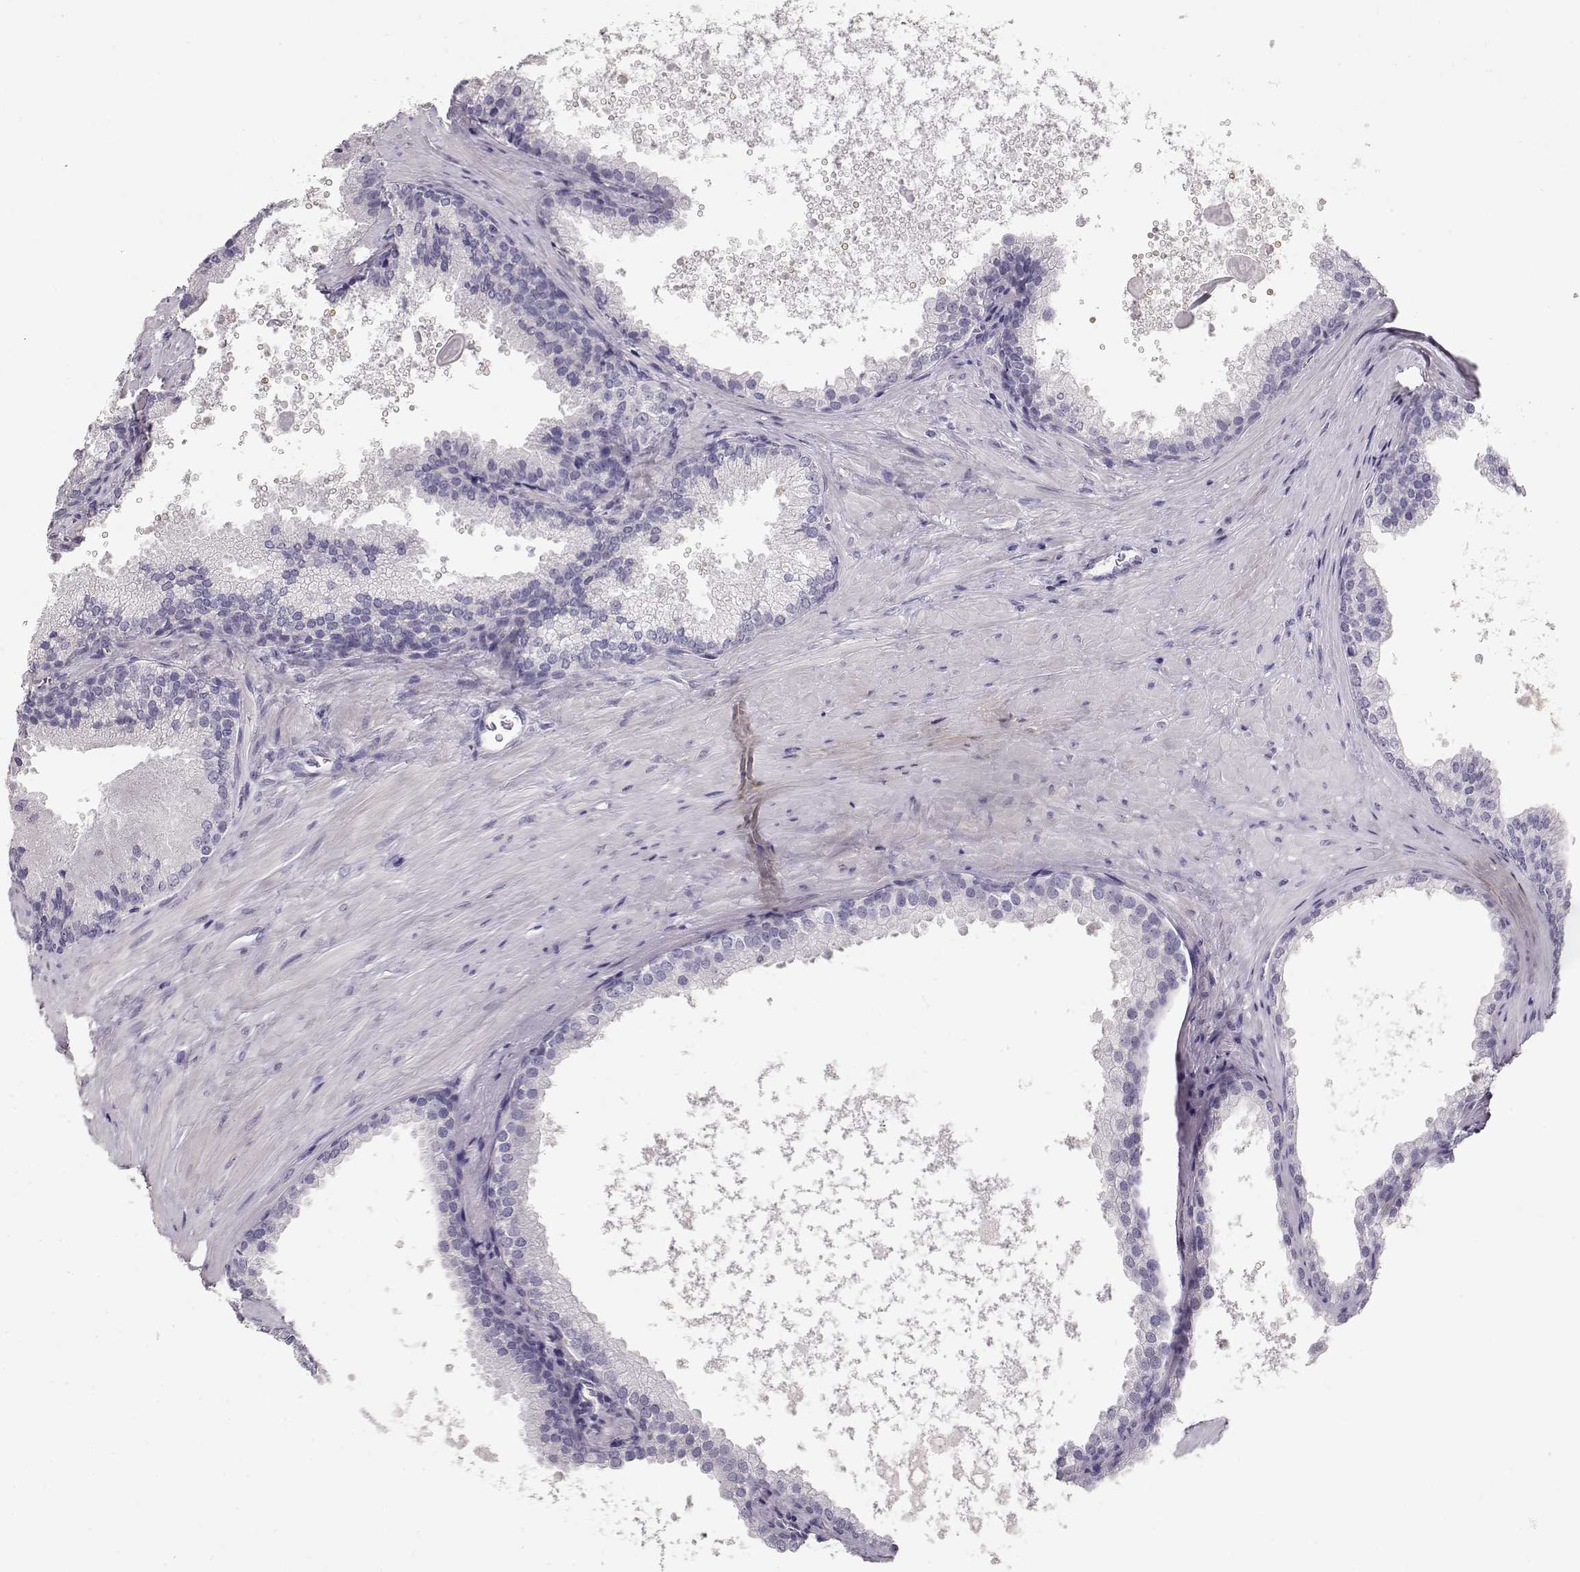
{"staining": {"intensity": "negative", "quantity": "none", "location": "none"}, "tissue": "prostate cancer", "cell_type": "Tumor cells", "image_type": "cancer", "snomed": [{"axis": "morphology", "description": "Adenocarcinoma, Low grade"}, {"axis": "topography", "description": "Prostate"}], "caption": "IHC histopathology image of neoplastic tissue: prostate cancer stained with DAB displays no significant protein staining in tumor cells.", "gene": "MAGEC1", "patient": {"sex": "male", "age": 56}}